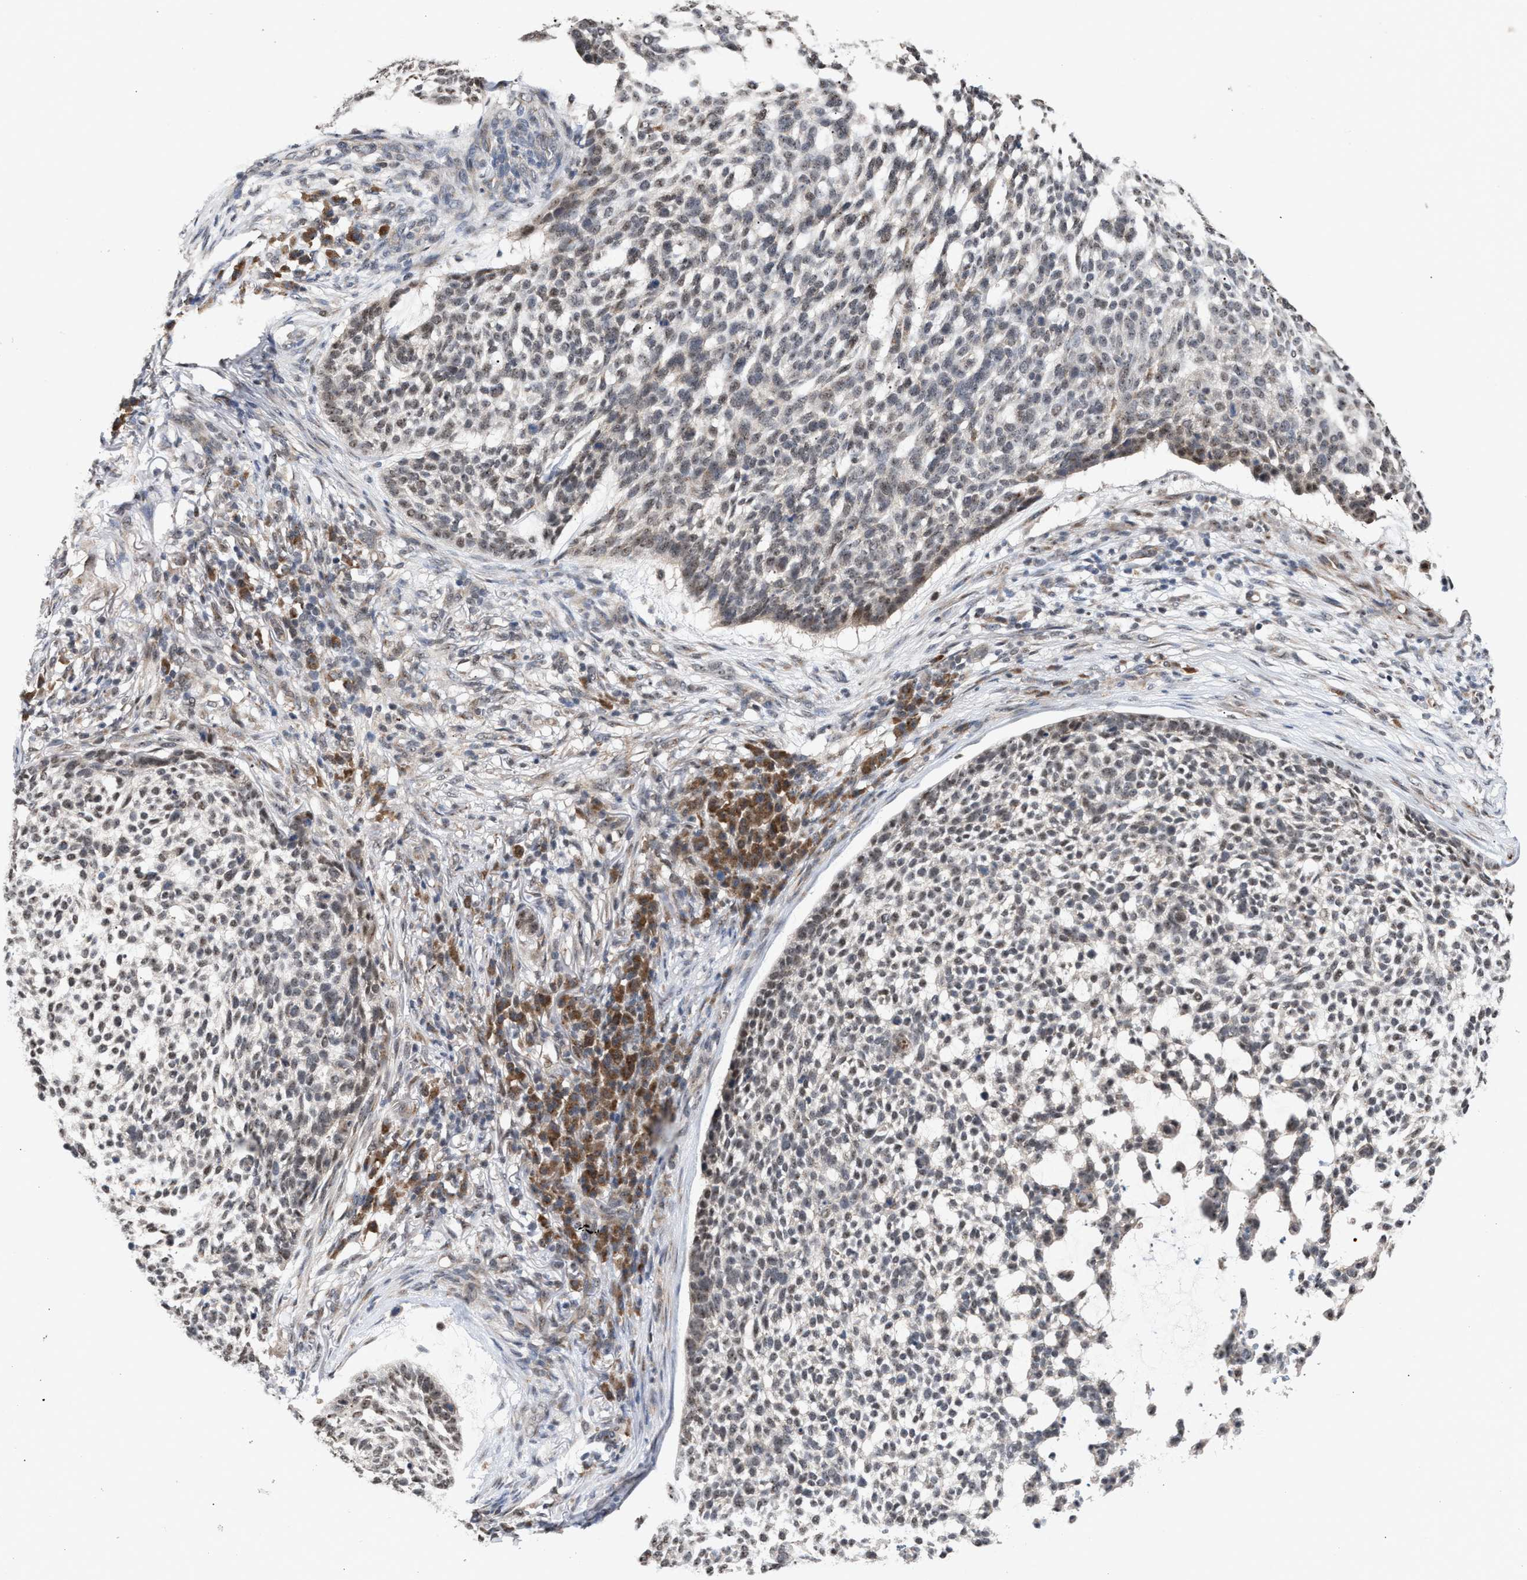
{"staining": {"intensity": "weak", "quantity": "<25%", "location": "cytoplasmic/membranous"}, "tissue": "skin cancer", "cell_type": "Tumor cells", "image_type": "cancer", "snomed": [{"axis": "morphology", "description": "Basal cell carcinoma"}, {"axis": "topography", "description": "Skin"}], "caption": "Skin cancer (basal cell carcinoma) was stained to show a protein in brown. There is no significant staining in tumor cells.", "gene": "MKNK2", "patient": {"sex": "female", "age": 64}}